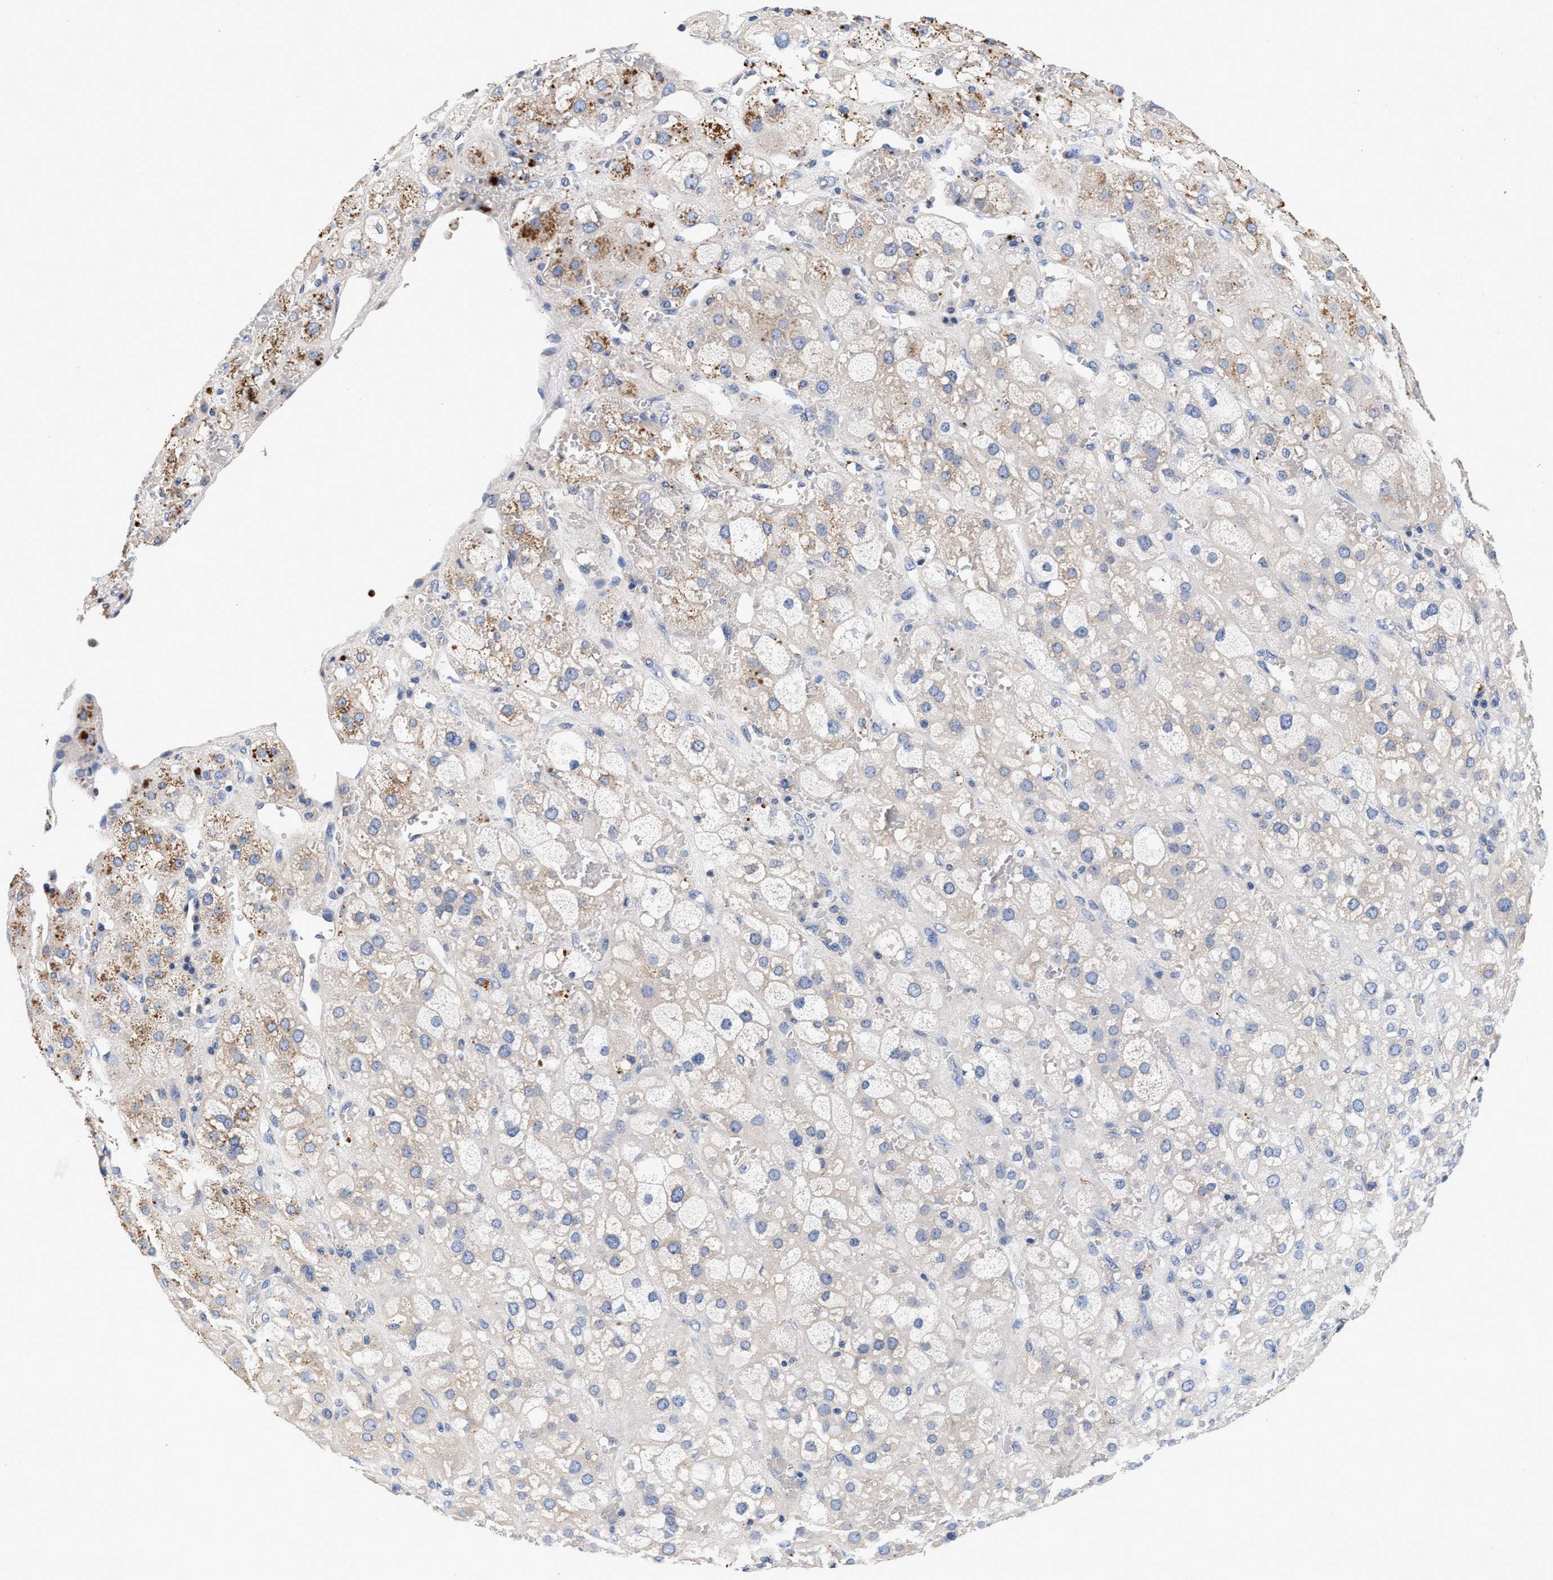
{"staining": {"intensity": "strong", "quantity": "<25%", "location": "cytoplasmic/membranous"}, "tissue": "adrenal gland", "cell_type": "Glandular cells", "image_type": "normal", "snomed": [{"axis": "morphology", "description": "Normal tissue, NOS"}, {"axis": "topography", "description": "Adrenal gland"}], "caption": "A medium amount of strong cytoplasmic/membranous expression is present in approximately <25% of glandular cells in benign adrenal gland.", "gene": "GNAI3", "patient": {"sex": "female", "age": 47}}